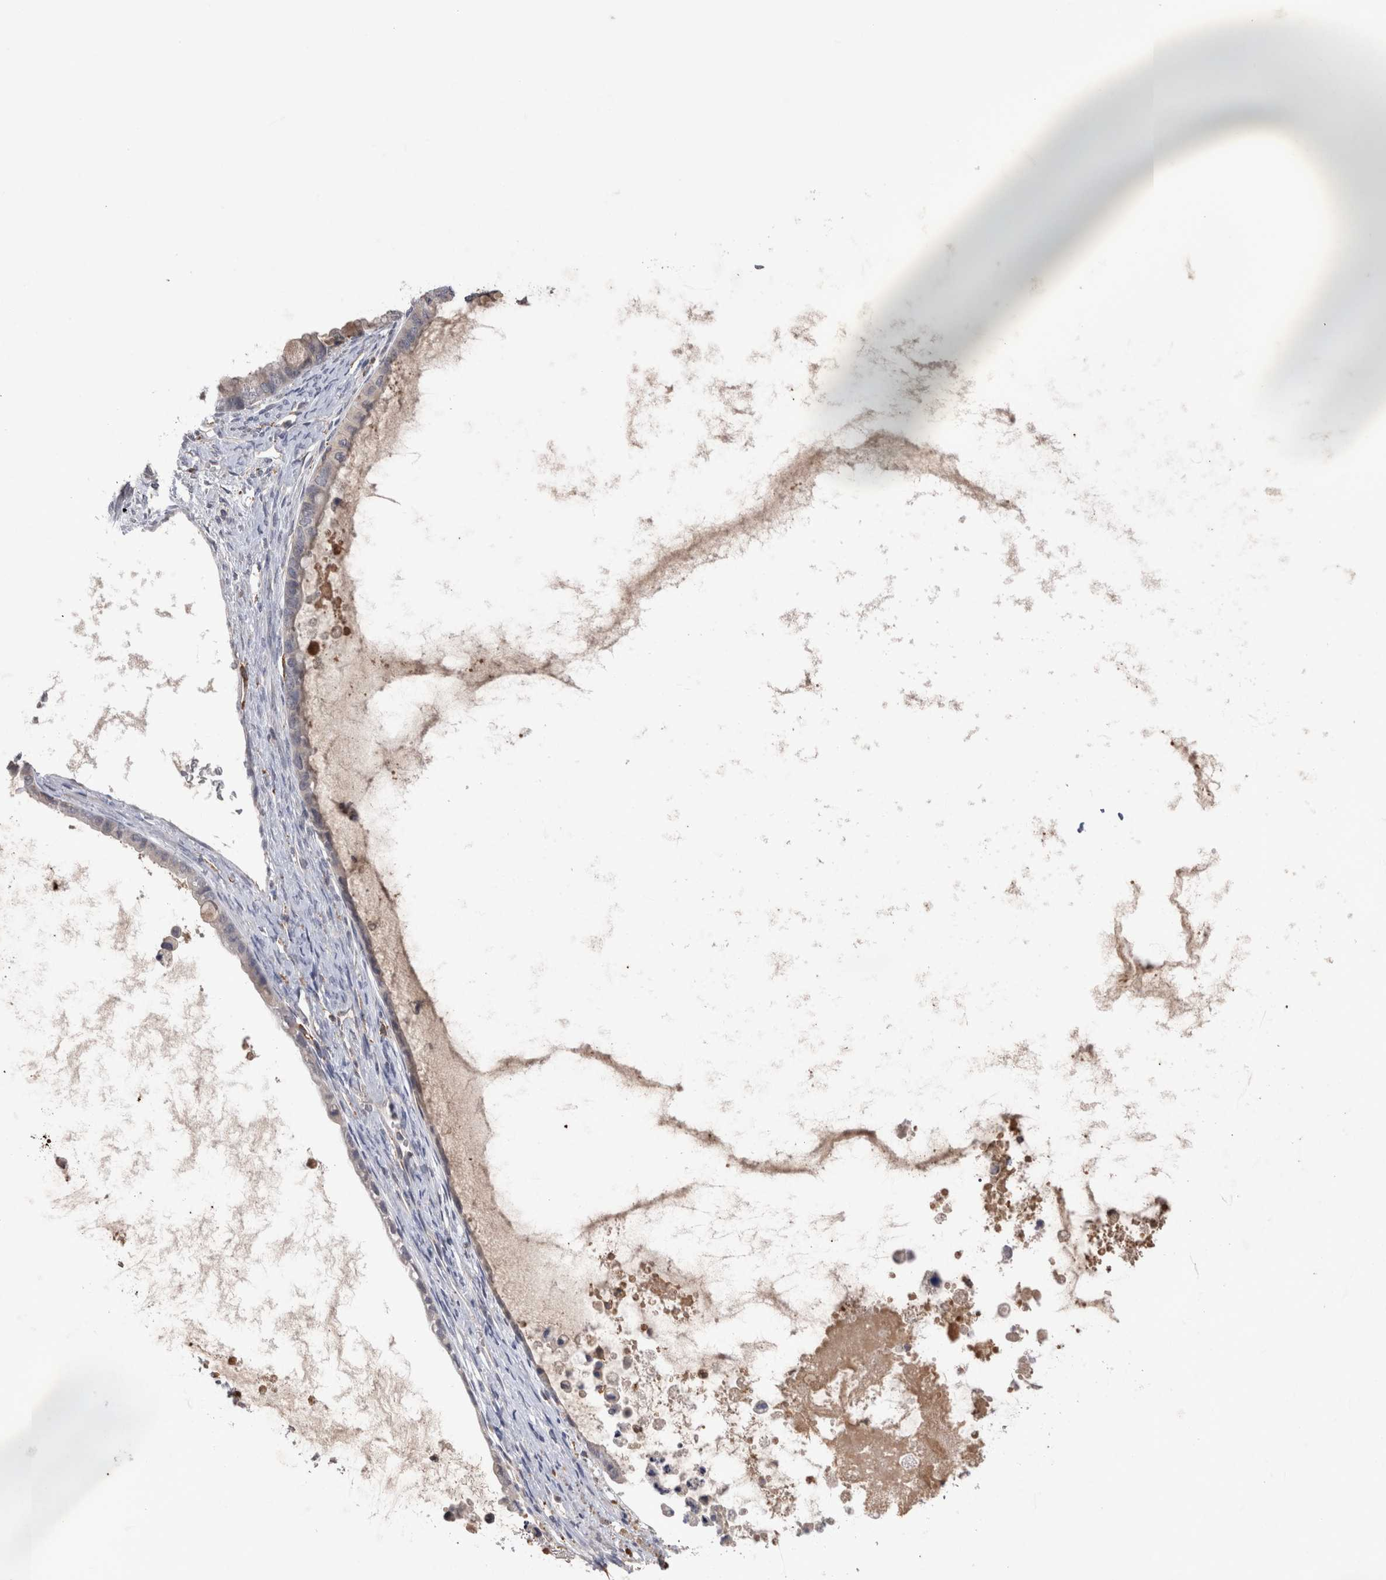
{"staining": {"intensity": "negative", "quantity": "none", "location": "none"}, "tissue": "ovarian cancer", "cell_type": "Tumor cells", "image_type": "cancer", "snomed": [{"axis": "morphology", "description": "Cystadenocarcinoma, mucinous, NOS"}, {"axis": "topography", "description": "Ovary"}], "caption": "High magnification brightfield microscopy of mucinous cystadenocarcinoma (ovarian) stained with DAB (3,3'-diaminobenzidine) (brown) and counterstained with hematoxylin (blue): tumor cells show no significant staining.", "gene": "VSIG4", "patient": {"sex": "female", "age": 80}}